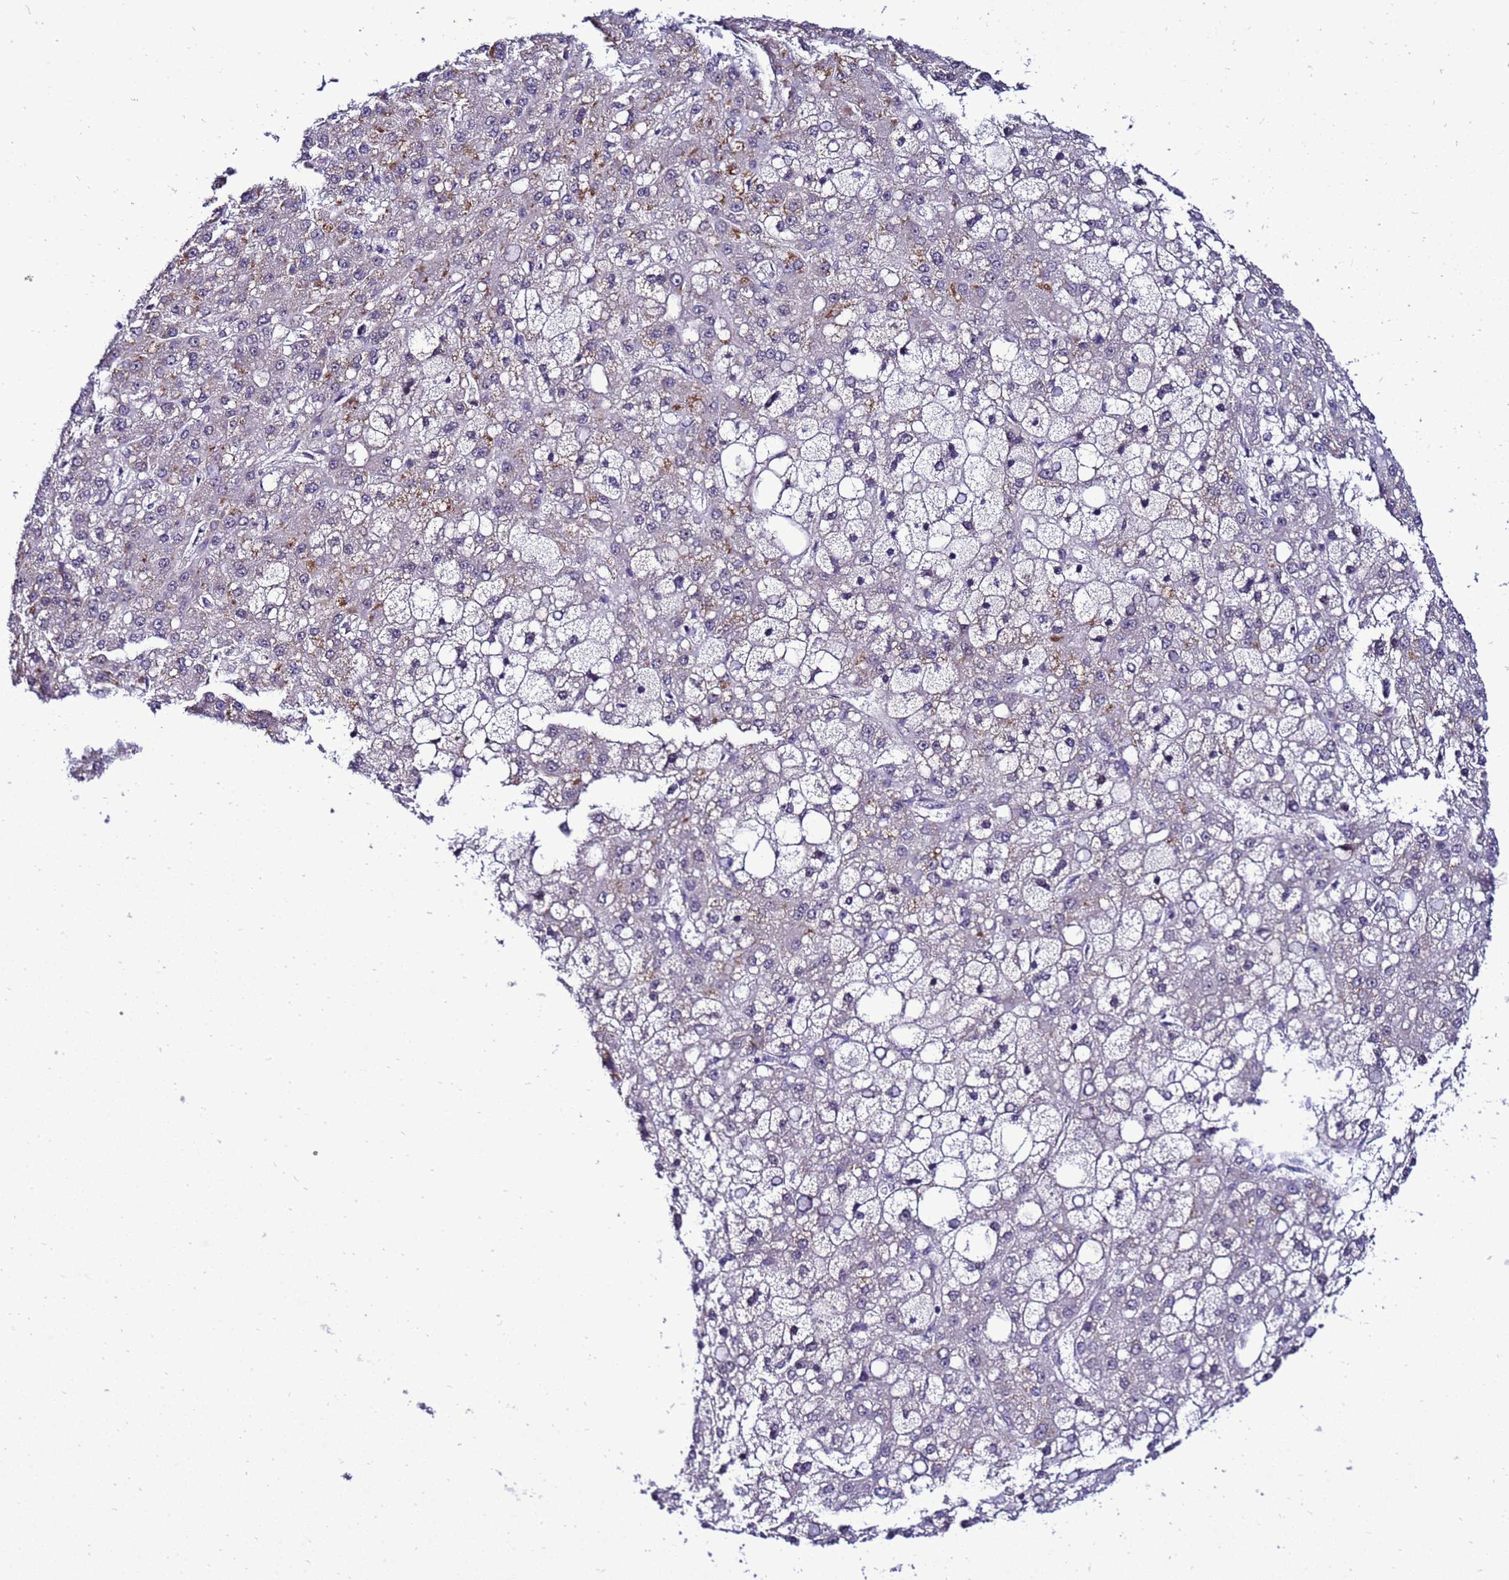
{"staining": {"intensity": "moderate", "quantity": "25%-75%", "location": "nuclear"}, "tissue": "liver cancer", "cell_type": "Tumor cells", "image_type": "cancer", "snomed": [{"axis": "morphology", "description": "Carcinoma, Hepatocellular, NOS"}, {"axis": "topography", "description": "Liver"}], "caption": "Brown immunohistochemical staining in human liver cancer displays moderate nuclear positivity in about 25%-75% of tumor cells.", "gene": "C19orf47", "patient": {"sex": "male", "age": 67}}